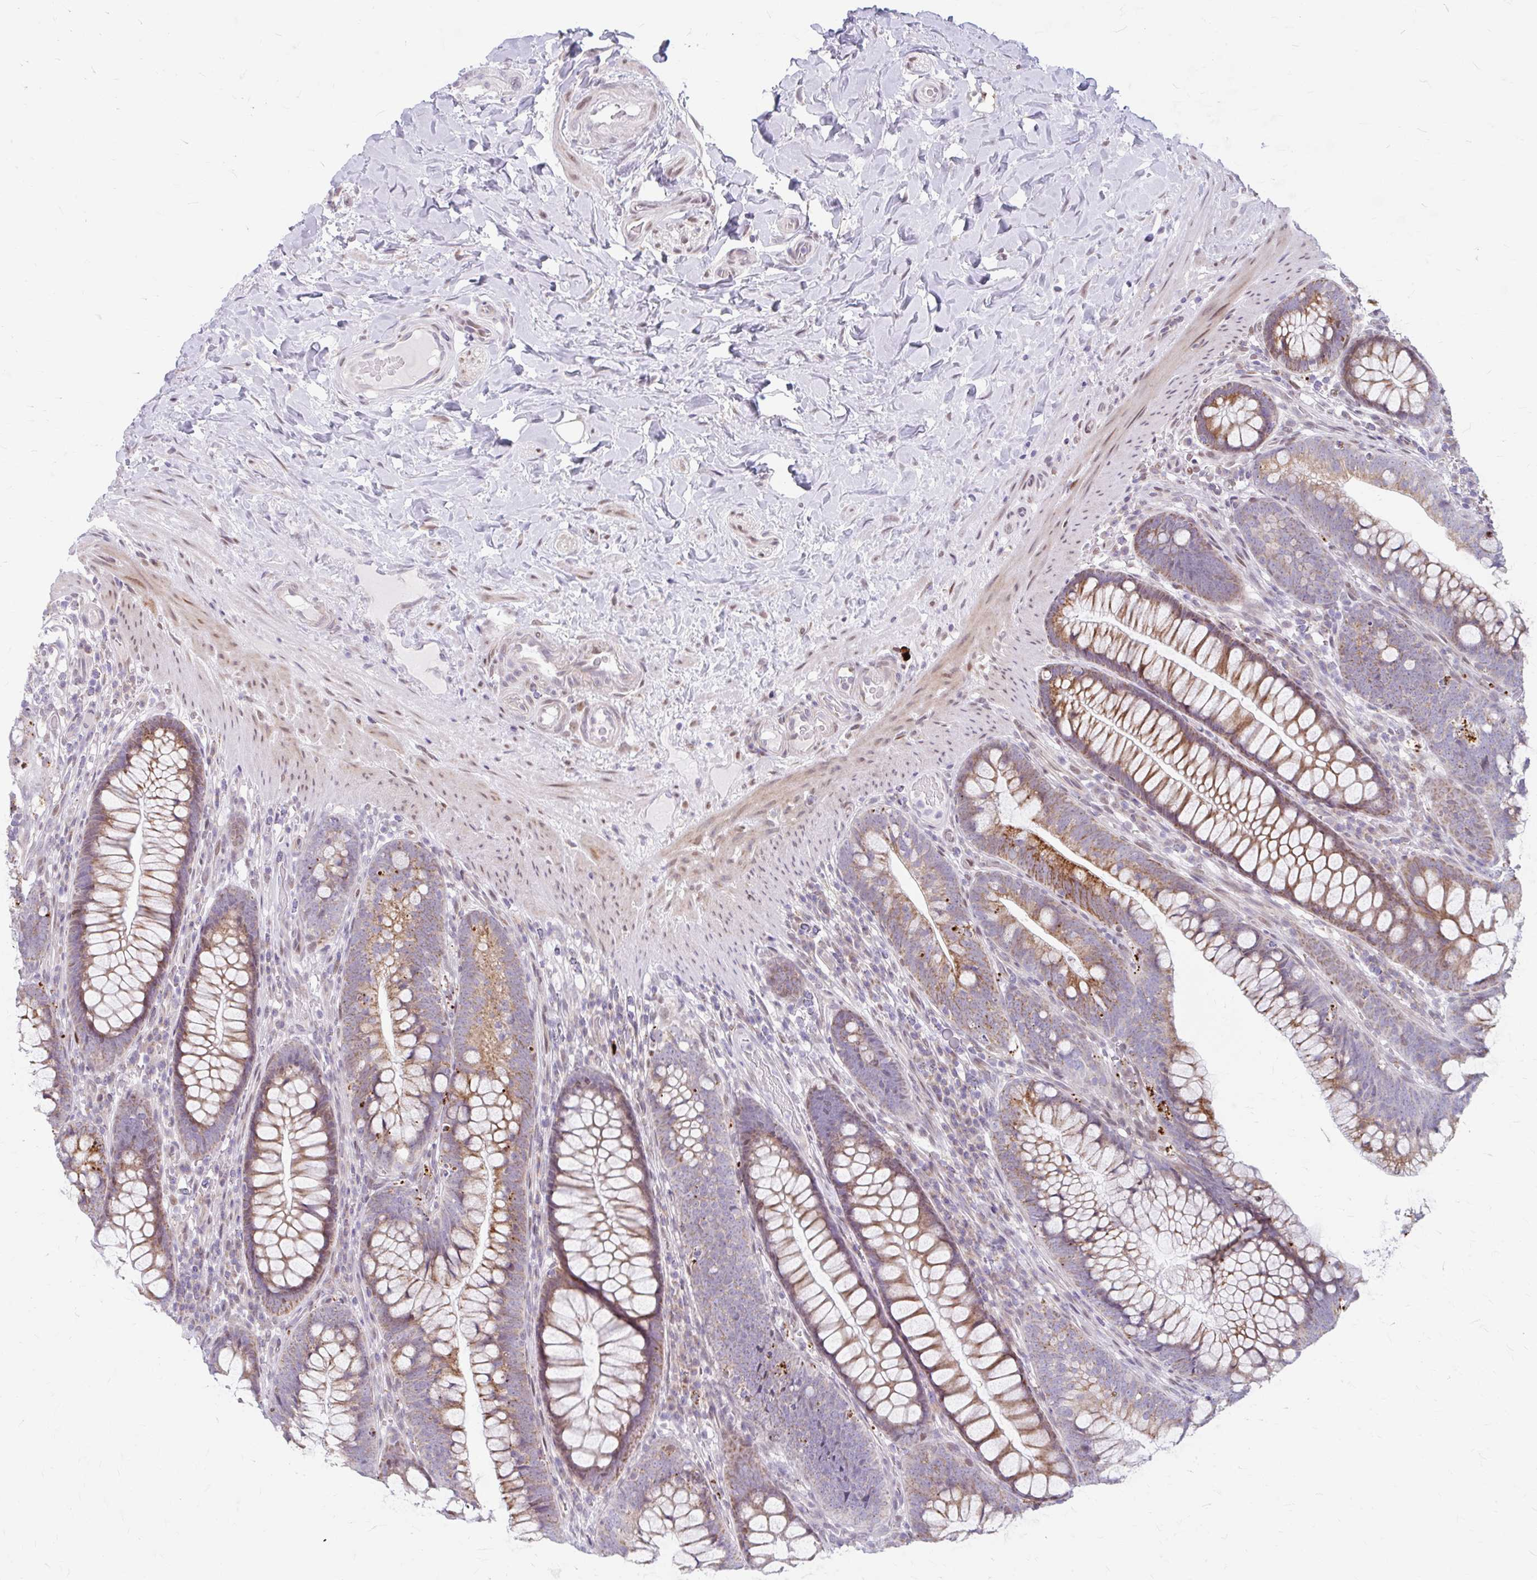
{"staining": {"intensity": "negative", "quantity": "none", "location": "none"}, "tissue": "colon", "cell_type": "Endothelial cells", "image_type": "normal", "snomed": [{"axis": "morphology", "description": "Normal tissue, NOS"}, {"axis": "morphology", "description": "Adenoma, NOS"}, {"axis": "topography", "description": "Soft tissue"}, {"axis": "topography", "description": "Colon"}], "caption": "Image shows no protein expression in endothelial cells of normal colon. (DAB (3,3'-diaminobenzidine) immunohistochemistry, high magnification).", "gene": "BEAN1", "patient": {"sex": "male", "age": 47}}